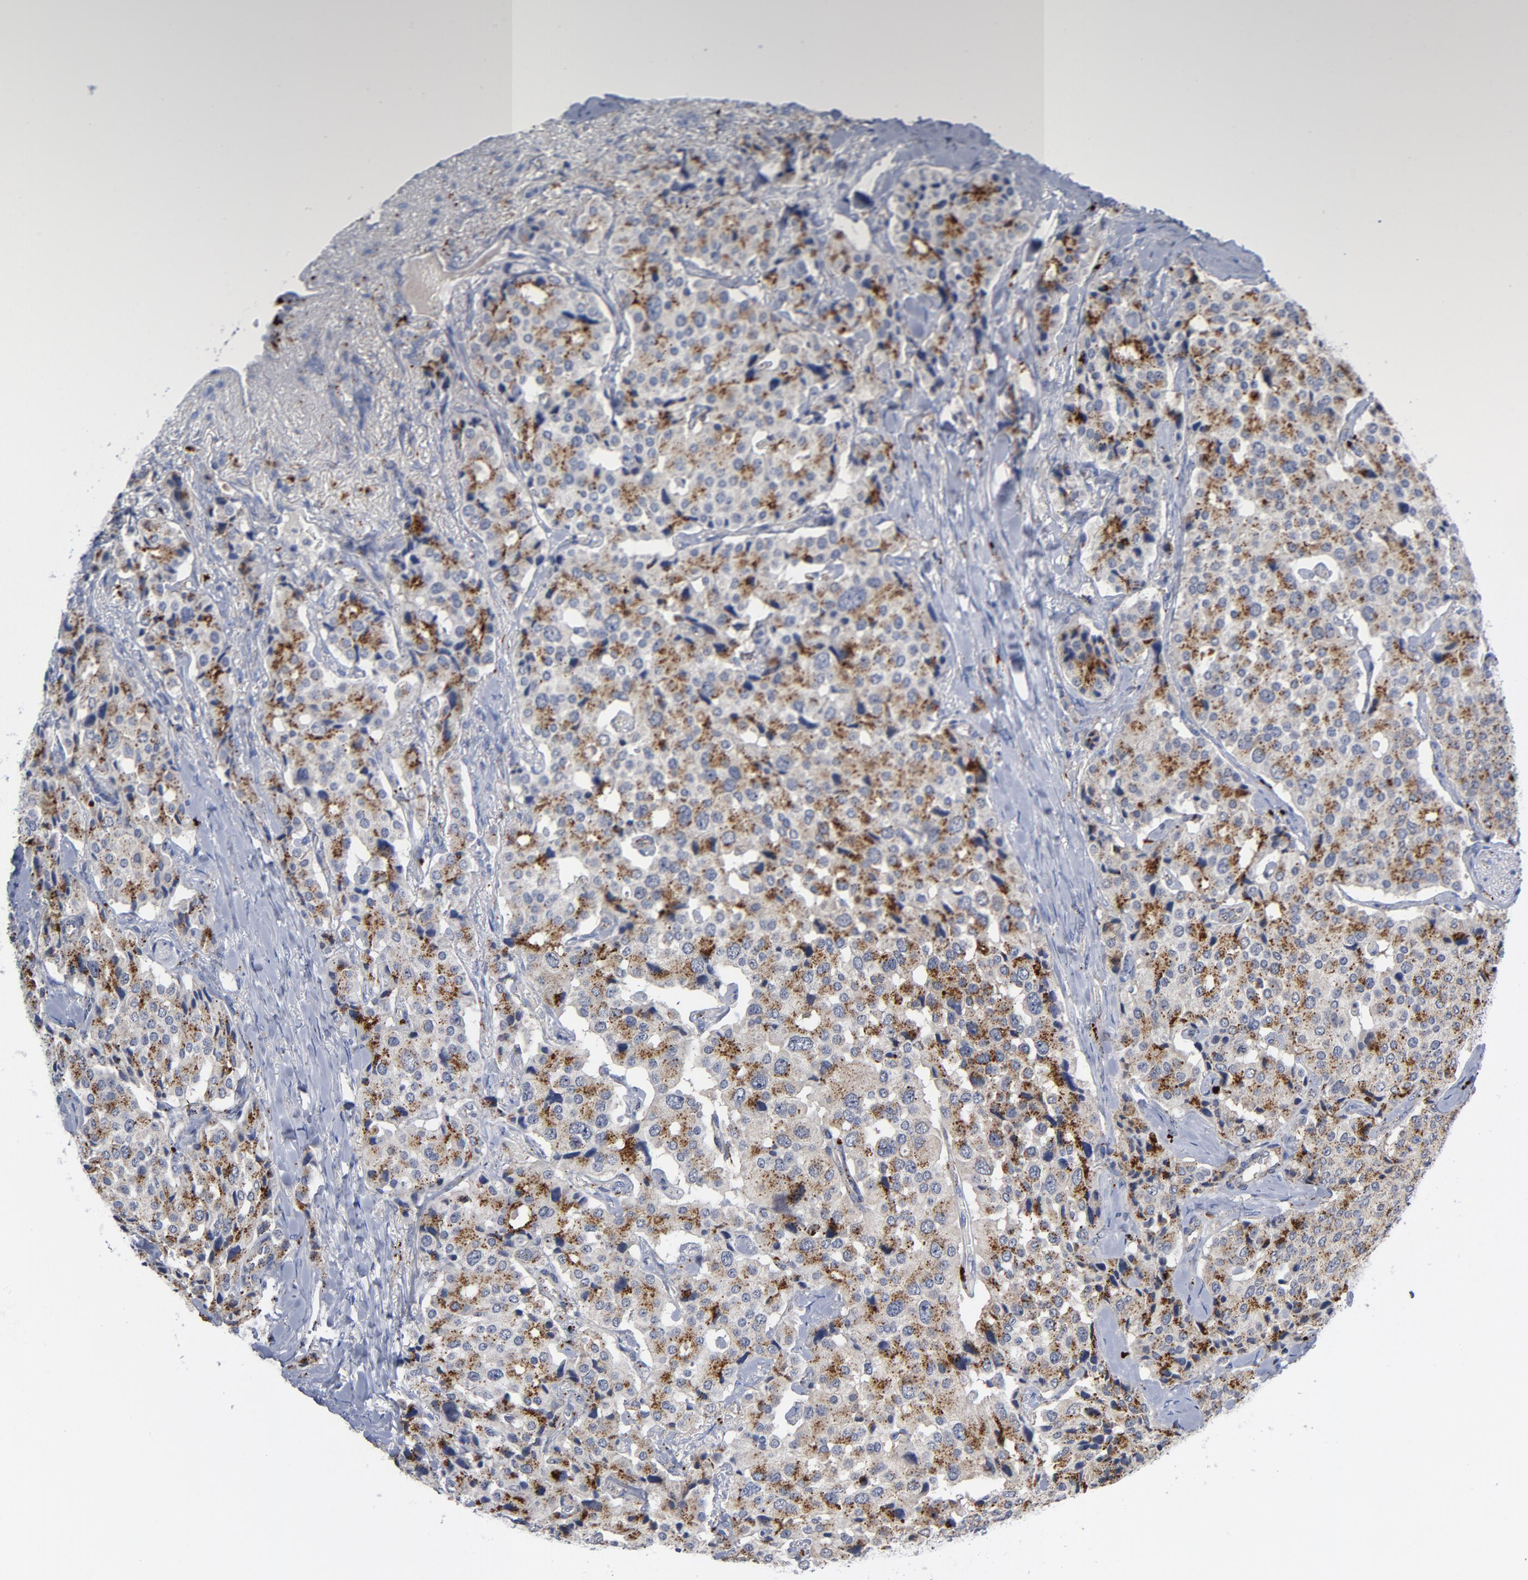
{"staining": {"intensity": "moderate", "quantity": ">75%", "location": "cytoplasmic/membranous"}, "tissue": "carcinoid", "cell_type": "Tumor cells", "image_type": "cancer", "snomed": [{"axis": "morphology", "description": "Carcinoid, malignant, NOS"}, {"axis": "topography", "description": "Colon"}], "caption": "This histopathology image demonstrates IHC staining of human malignant carcinoid, with medium moderate cytoplasmic/membranous positivity in approximately >75% of tumor cells.", "gene": "AKT2", "patient": {"sex": "female", "age": 61}}